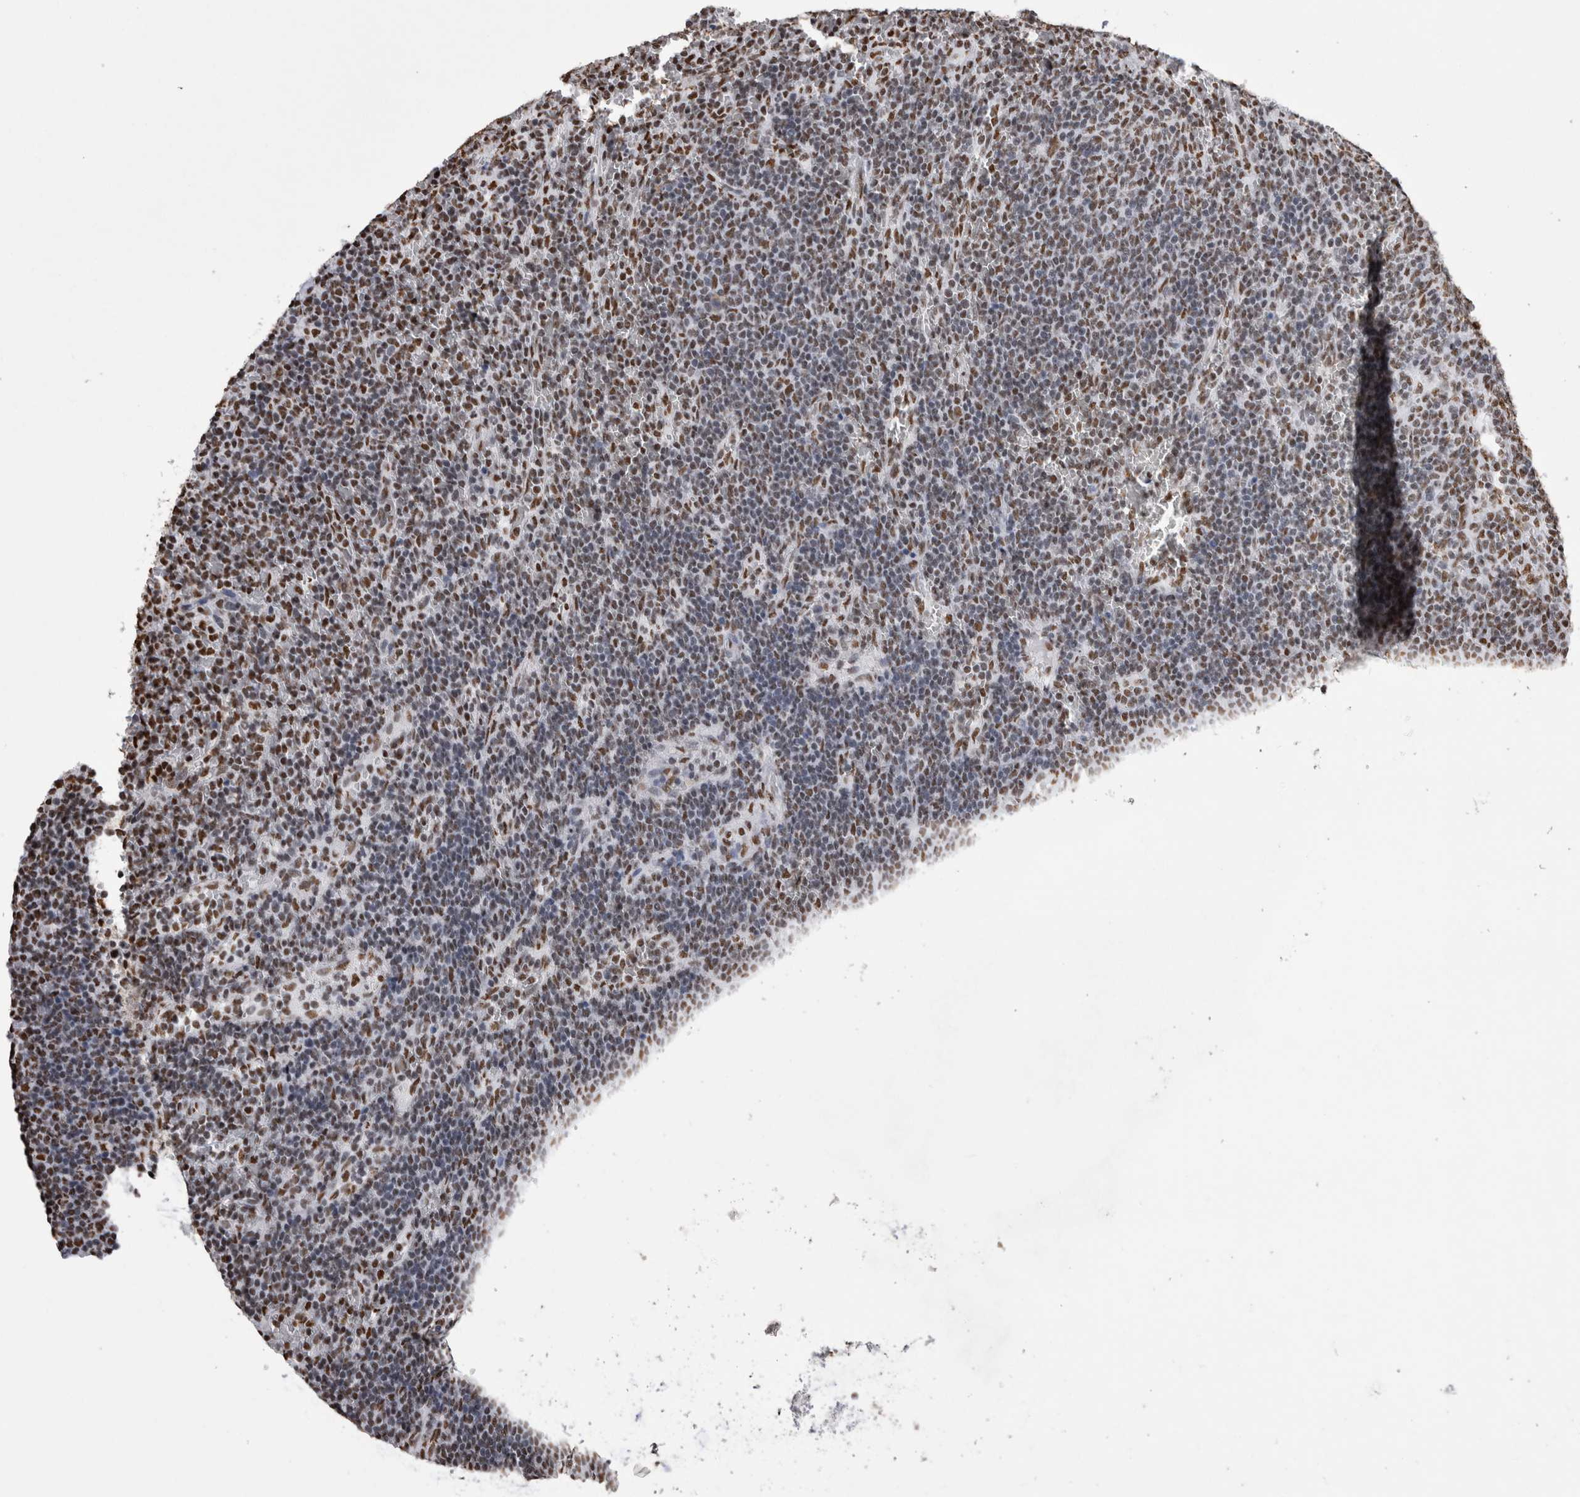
{"staining": {"intensity": "moderate", "quantity": "25%-75%", "location": "nuclear"}, "tissue": "lymphoma", "cell_type": "Tumor cells", "image_type": "cancer", "snomed": [{"axis": "morphology", "description": "Malignant lymphoma, non-Hodgkin's type, Low grade"}, {"axis": "topography", "description": "Spleen"}], "caption": "Lymphoma stained with immunohistochemistry (IHC) exhibits moderate nuclear staining in about 25%-75% of tumor cells. The staining was performed using DAB, with brown indicating positive protein expression. Nuclei are stained blue with hematoxylin.", "gene": "ALPK3", "patient": {"sex": "female", "age": 50}}